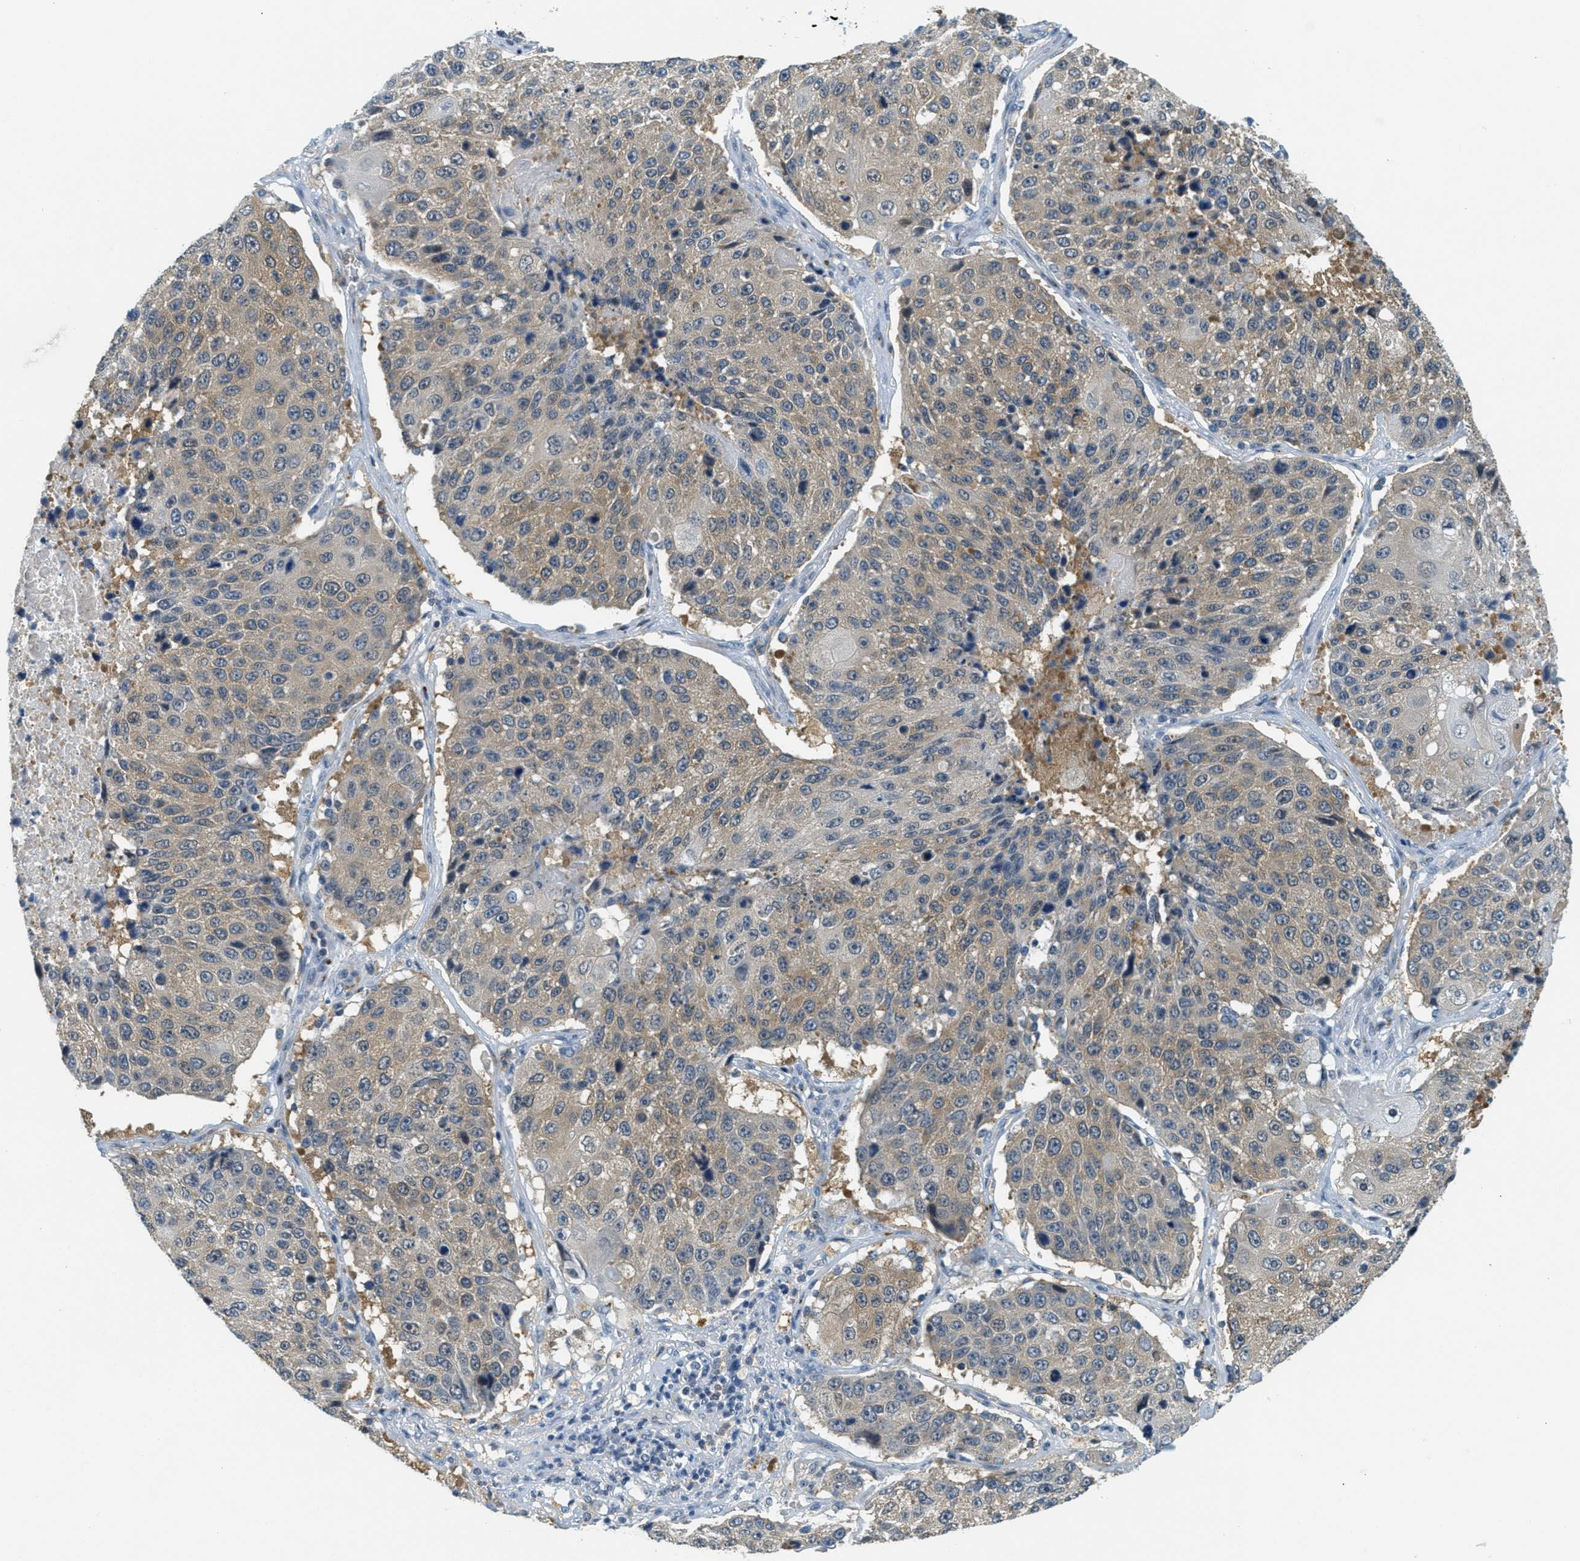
{"staining": {"intensity": "moderate", "quantity": ">75%", "location": "cytoplasmic/membranous"}, "tissue": "lung cancer", "cell_type": "Tumor cells", "image_type": "cancer", "snomed": [{"axis": "morphology", "description": "Squamous cell carcinoma, NOS"}, {"axis": "topography", "description": "Lung"}], "caption": "A high-resolution image shows immunohistochemistry staining of lung cancer (squamous cell carcinoma), which demonstrates moderate cytoplasmic/membranous expression in about >75% of tumor cells.", "gene": "RASGRP2", "patient": {"sex": "male", "age": 61}}